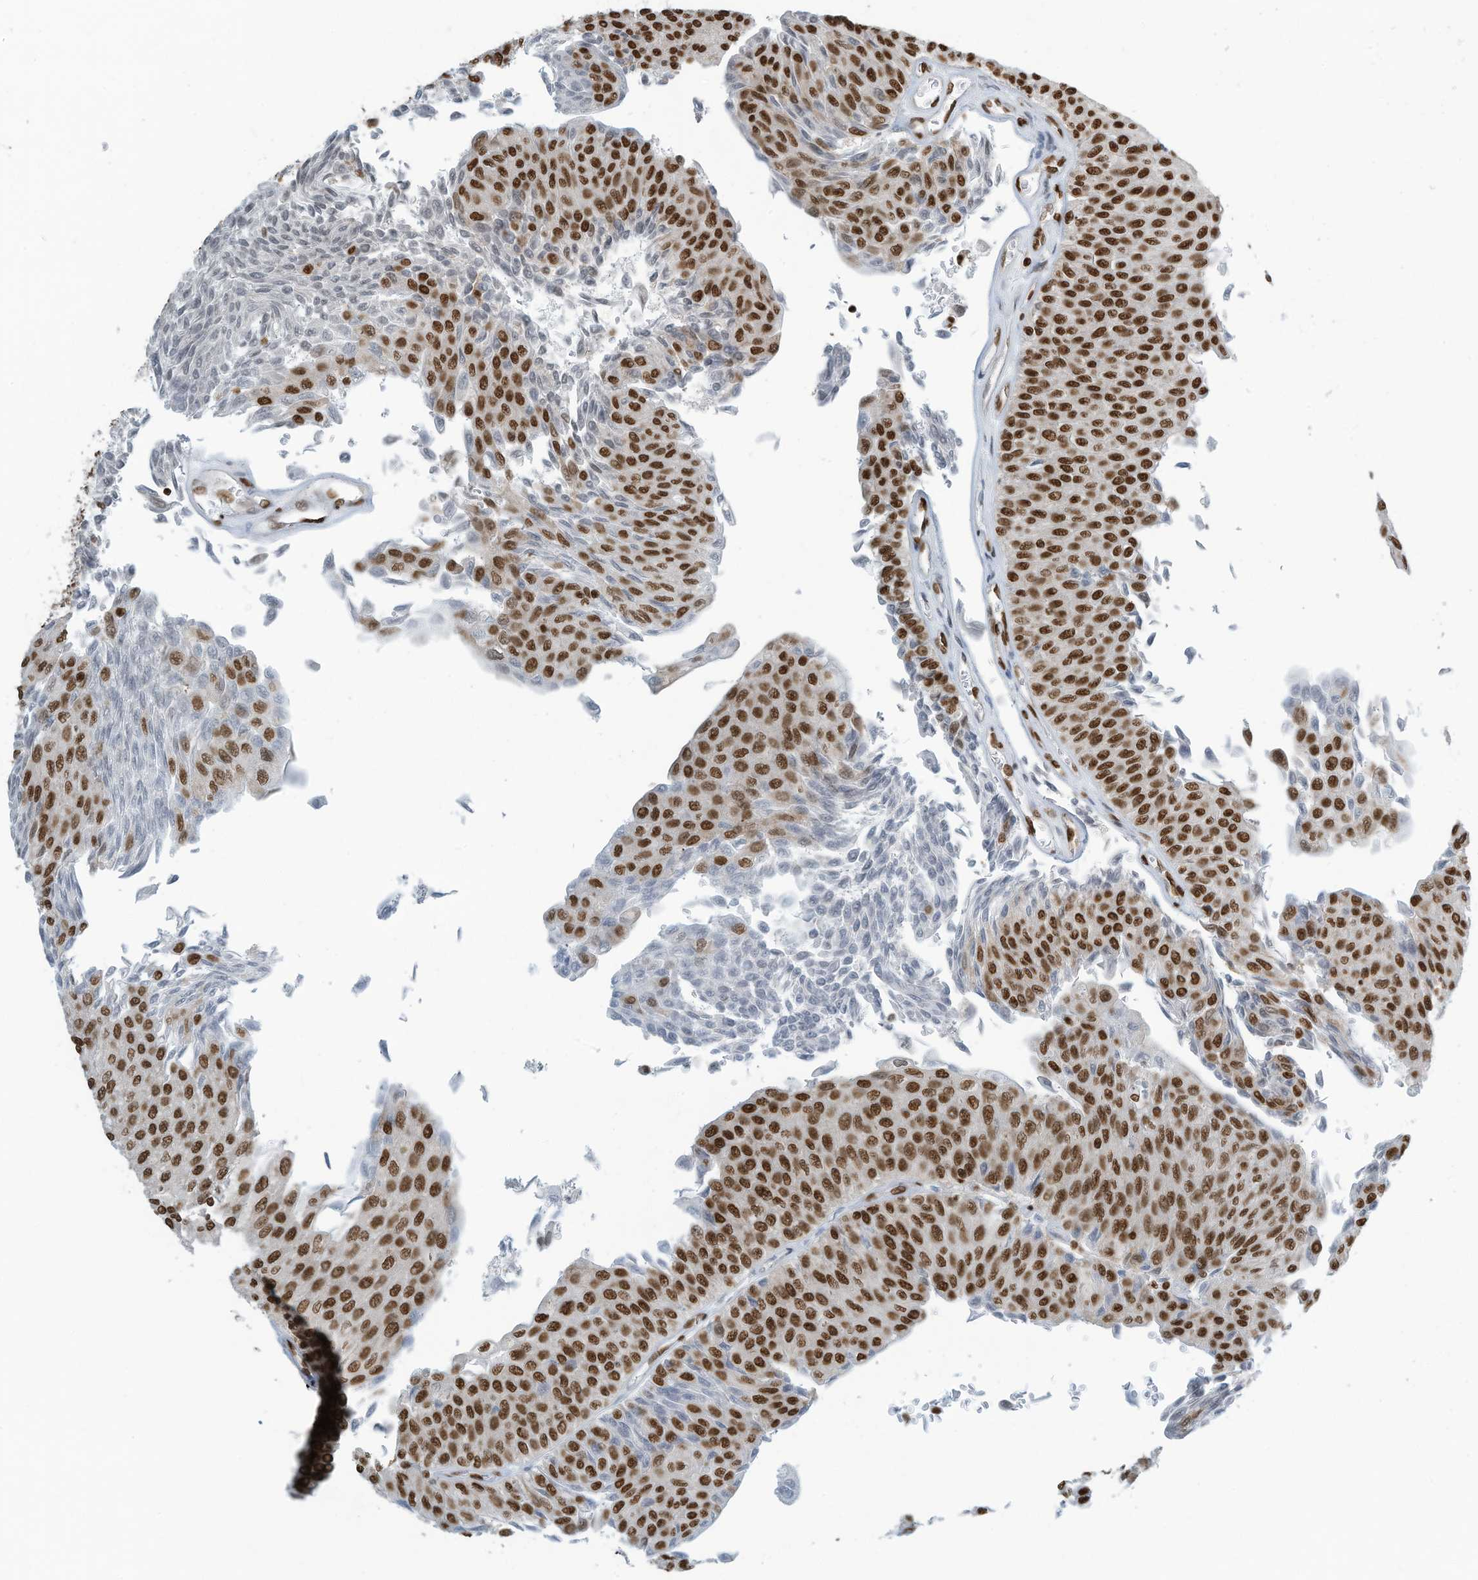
{"staining": {"intensity": "strong", "quantity": ">75%", "location": "nuclear"}, "tissue": "urothelial cancer", "cell_type": "Tumor cells", "image_type": "cancer", "snomed": [{"axis": "morphology", "description": "Urothelial carcinoma, Low grade"}, {"axis": "topography", "description": "Urinary bladder"}], "caption": "Protein staining shows strong nuclear staining in approximately >75% of tumor cells in urothelial cancer. (DAB (3,3'-diaminobenzidine) IHC with brightfield microscopy, high magnification).", "gene": "SARNP", "patient": {"sex": "male", "age": 78}}